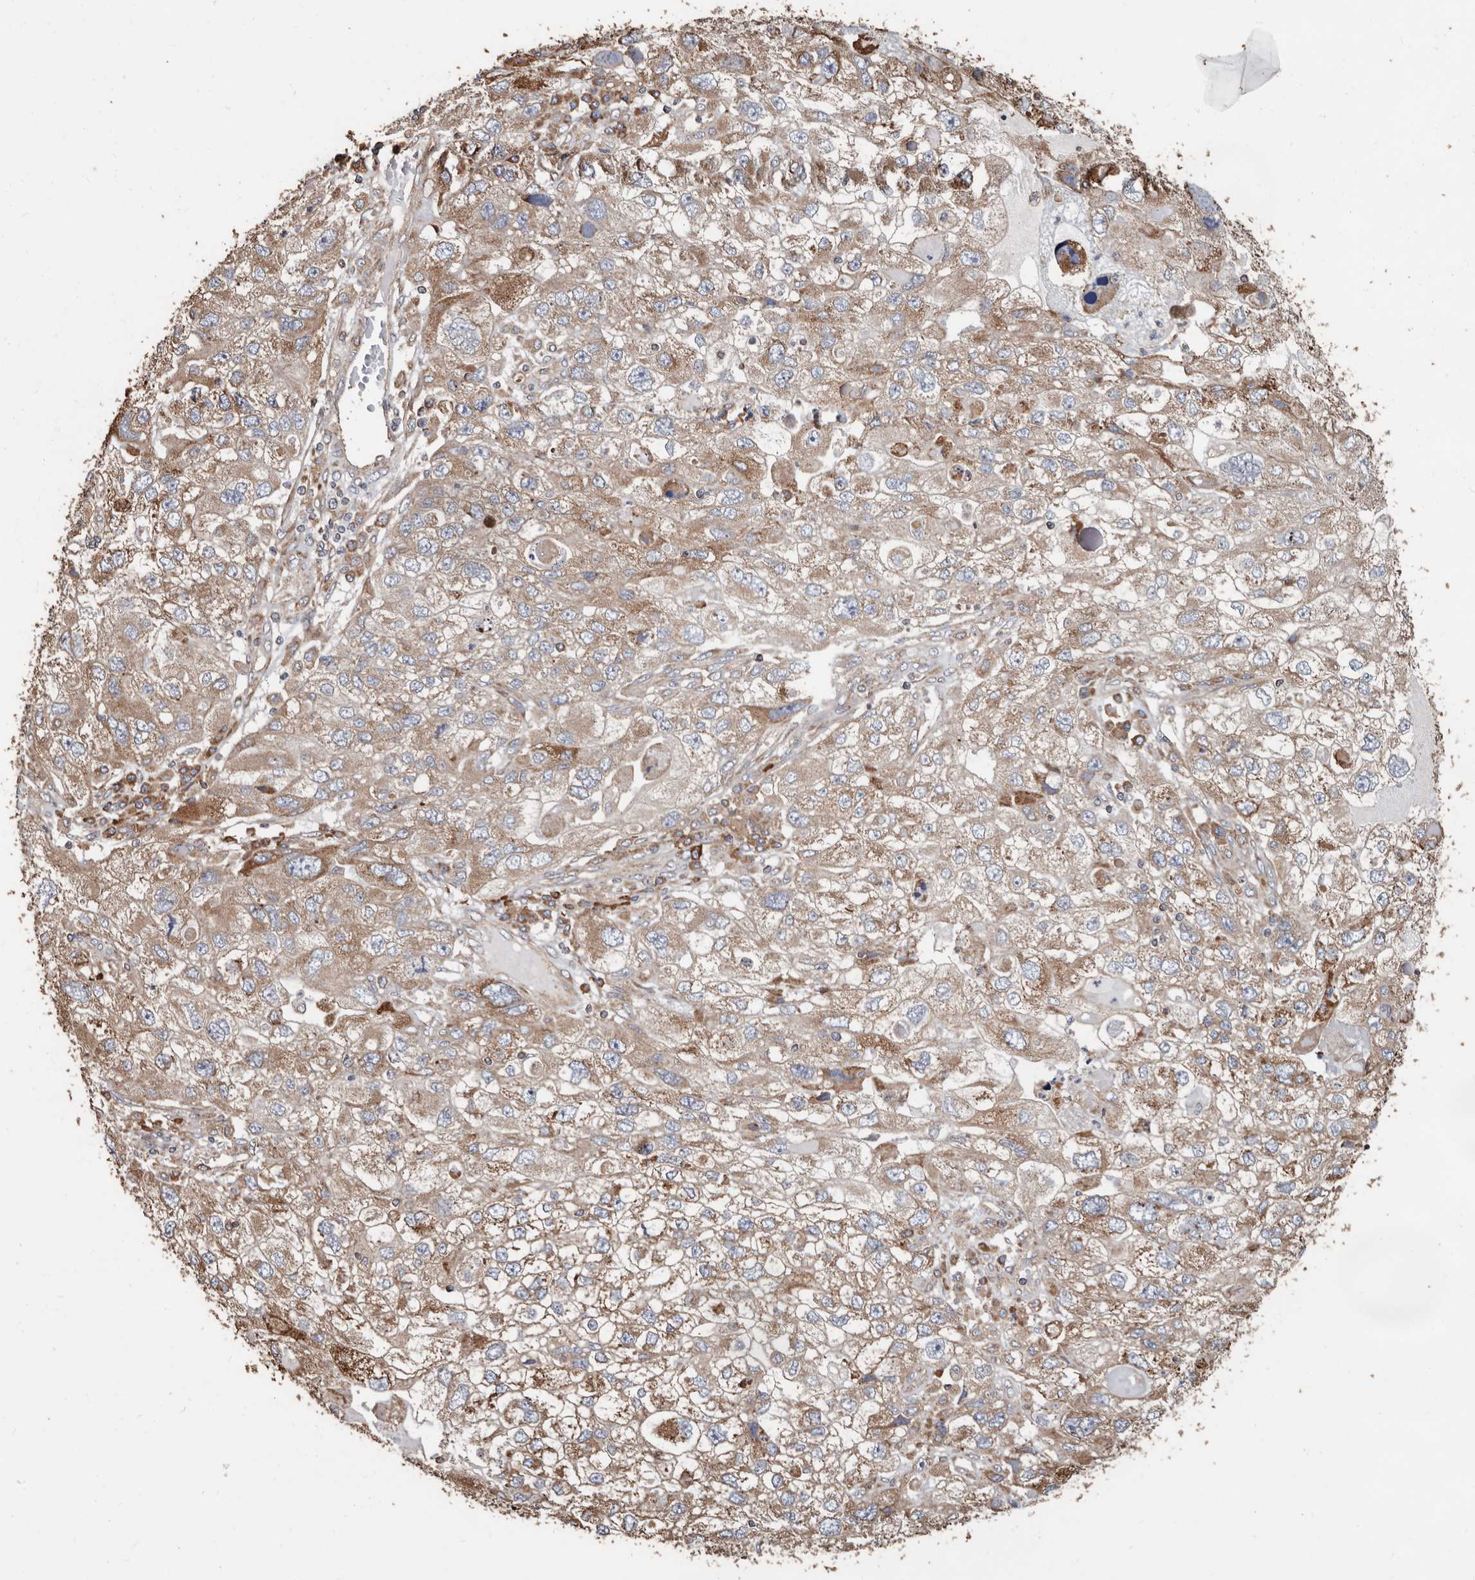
{"staining": {"intensity": "moderate", "quantity": ">75%", "location": "cytoplasmic/membranous"}, "tissue": "endometrial cancer", "cell_type": "Tumor cells", "image_type": "cancer", "snomed": [{"axis": "morphology", "description": "Adenocarcinoma, NOS"}, {"axis": "topography", "description": "Endometrium"}], "caption": "Protein positivity by IHC displays moderate cytoplasmic/membranous expression in approximately >75% of tumor cells in endometrial cancer (adenocarcinoma).", "gene": "OSGIN2", "patient": {"sex": "female", "age": 49}}